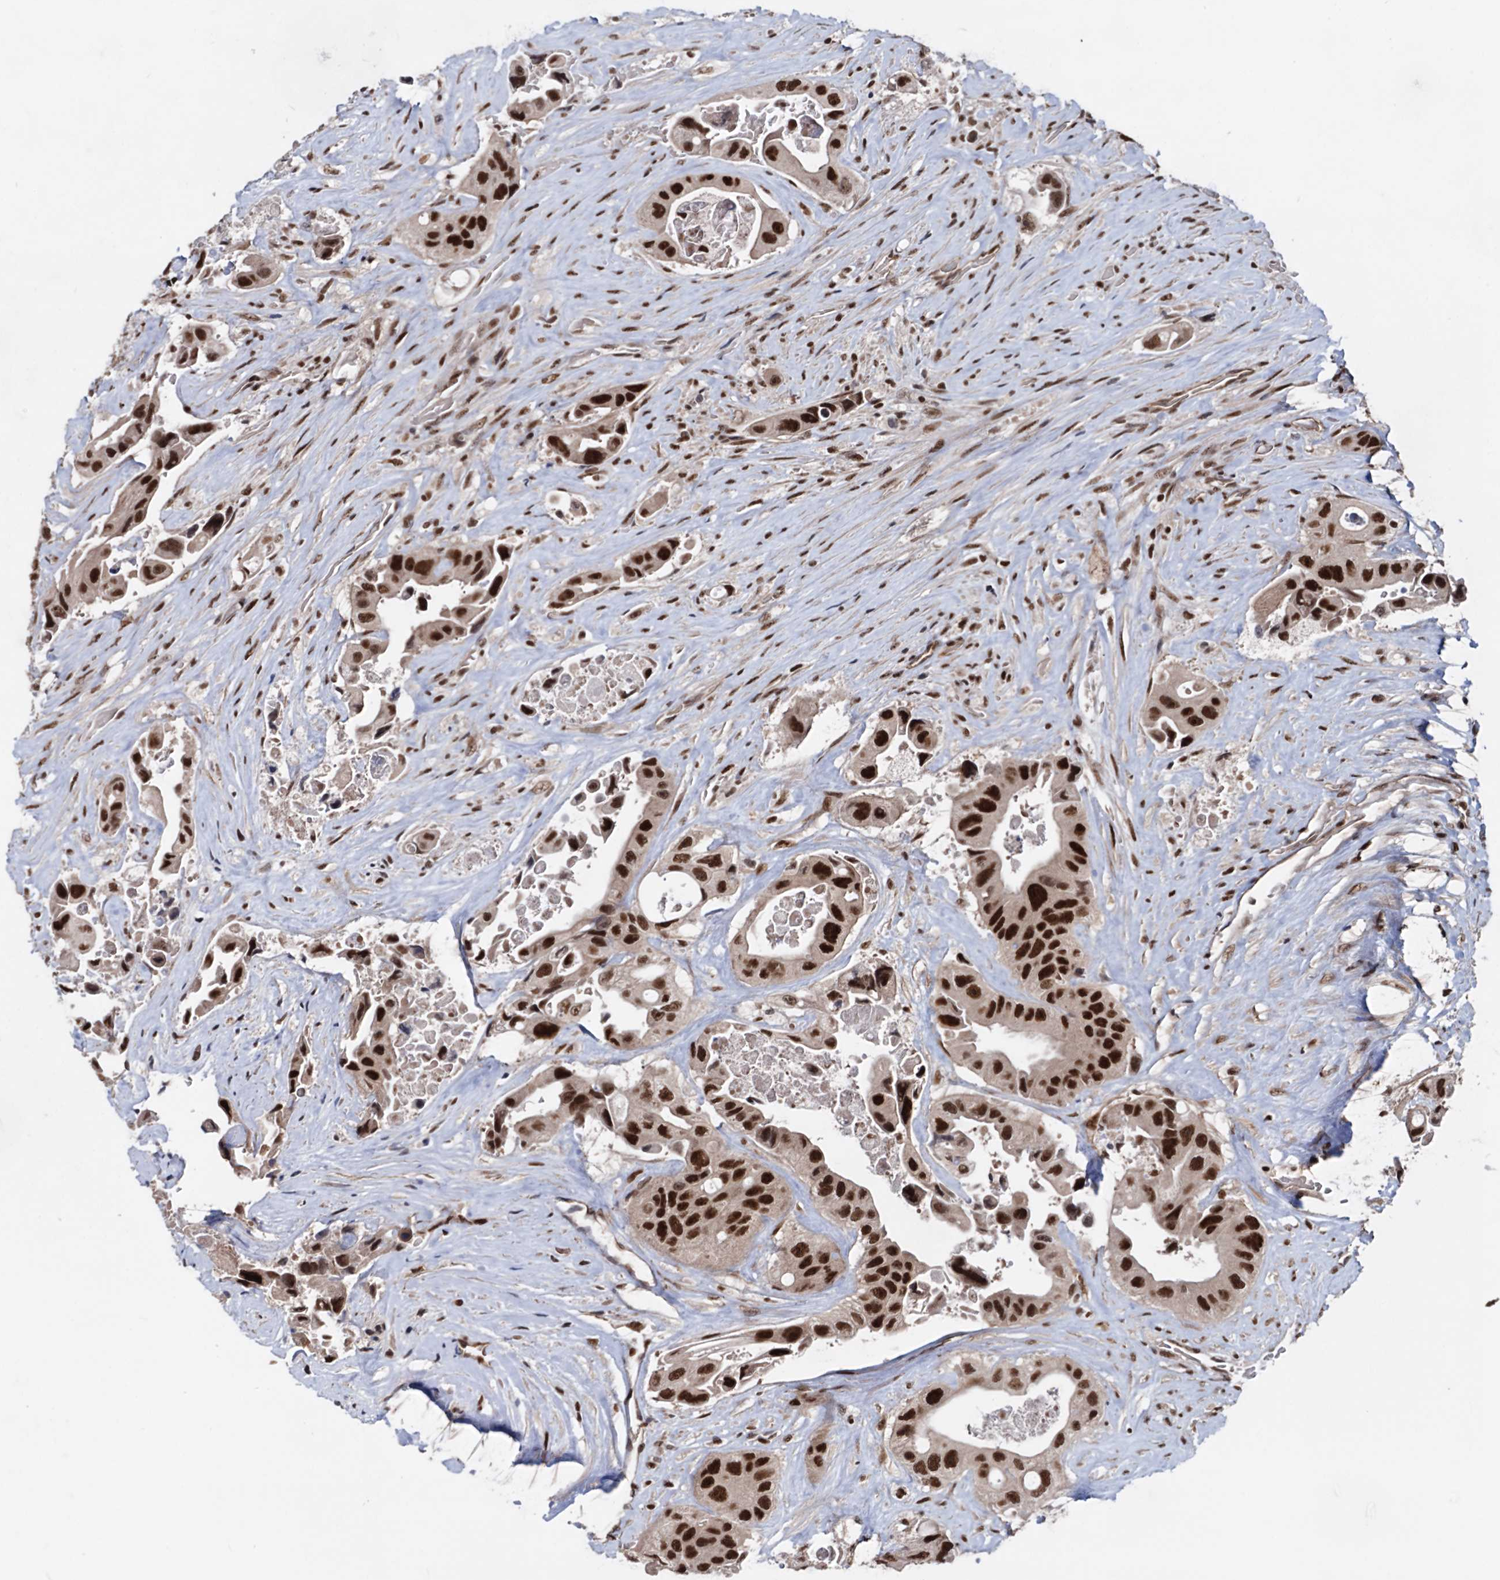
{"staining": {"intensity": "strong", "quantity": ">75%", "location": "nuclear"}, "tissue": "colorectal cancer", "cell_type": "Tumor cells", "image_type": "cancer", "snomed": [{"axis": "morphology", "description": "Adenocarcinoma, NOS"}, {"axis": "topography", "description": "Colon"}], "caption": "Brown immunohistochemical staining in human adenocarcinoma (colorectal) exhibits strong nuclear staining in approximately >75% of tumor cells.", "gene": "GALNT11", "patient": {"sex": "female", "age": 46}}